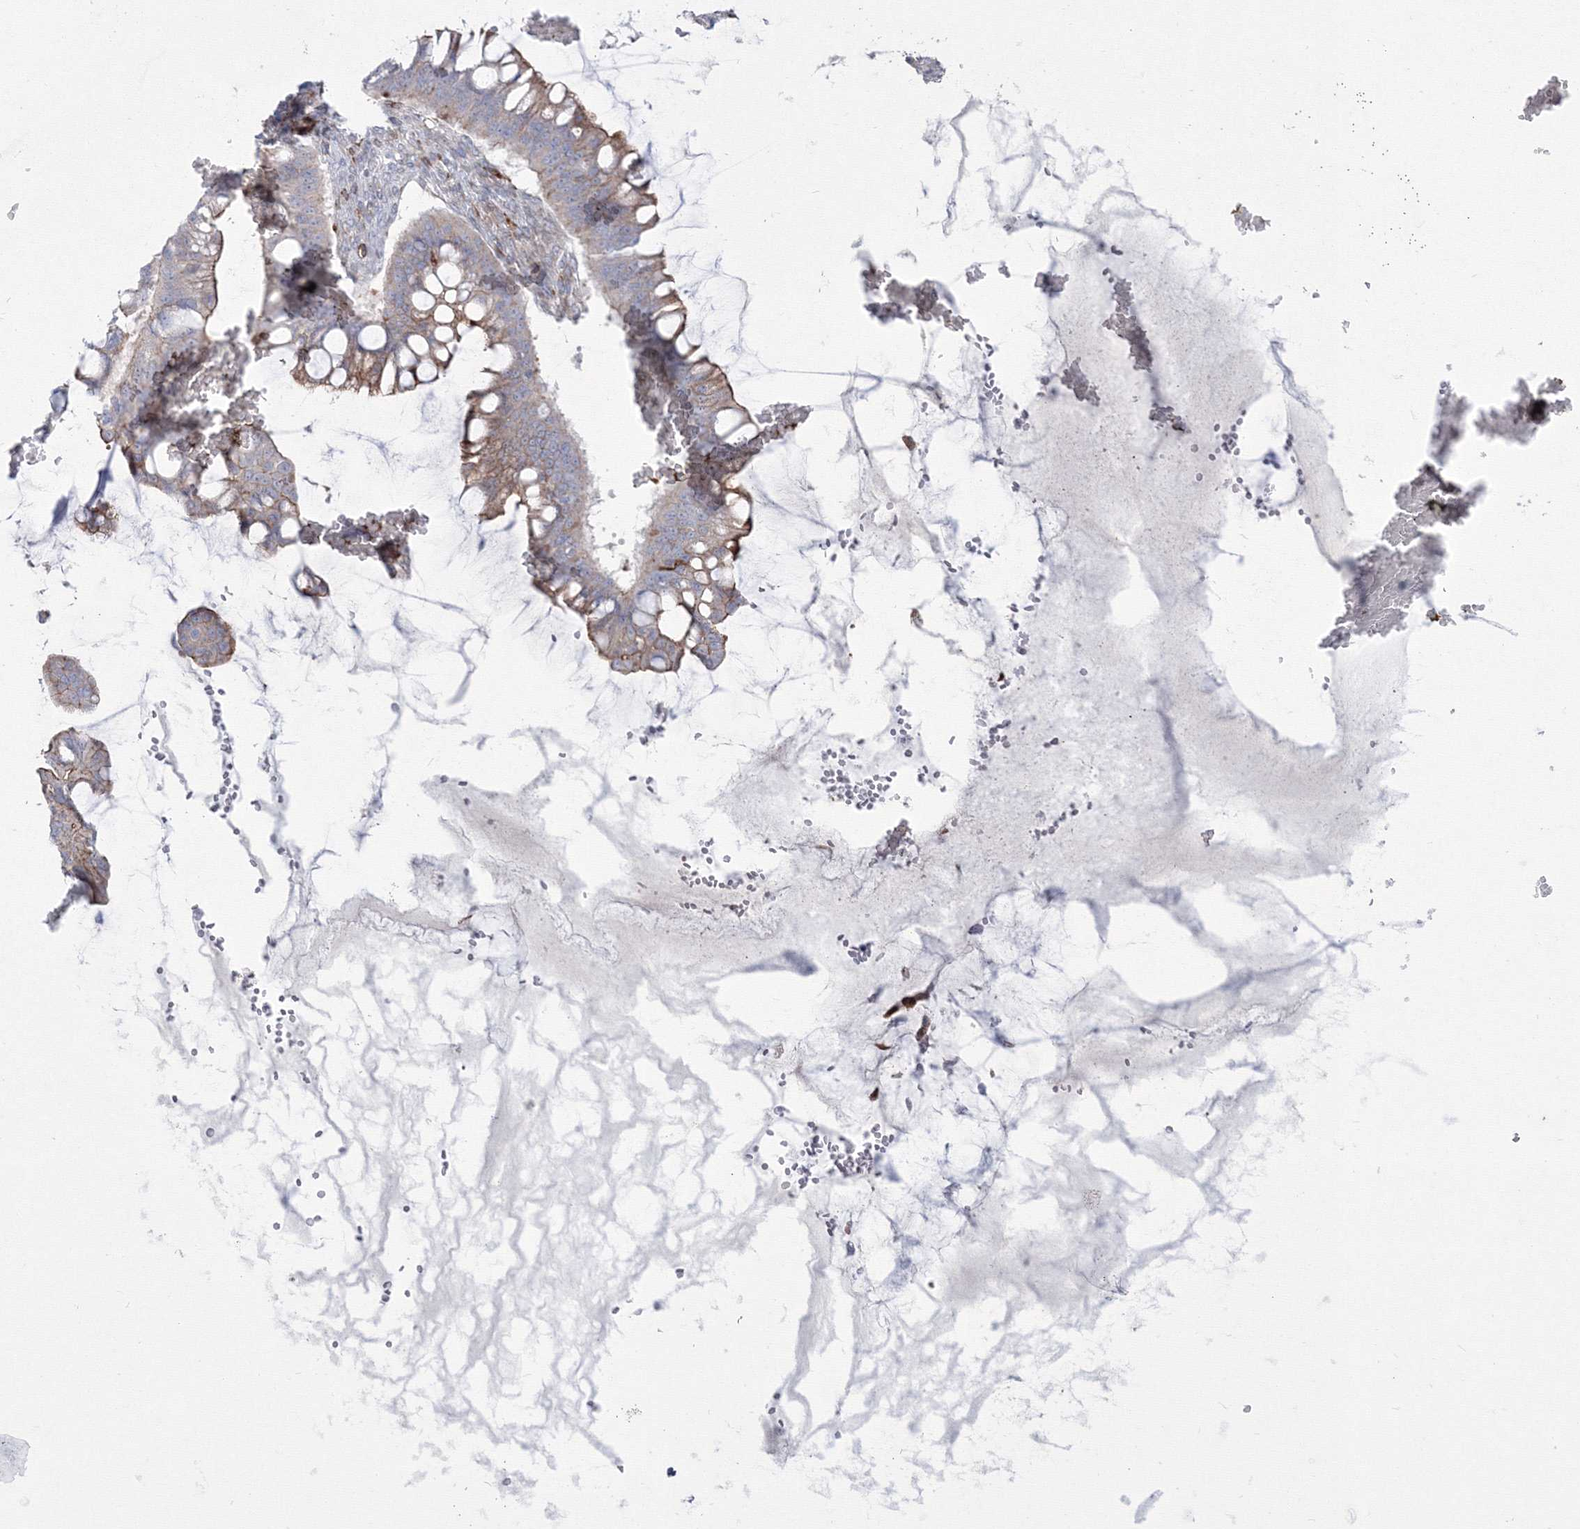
{"staining": {"intensity": "moderate", "quantity": "25%-75%", "location": "cytoplasmic/membranous"}, "tissue": "ovarian cancer", "cell_type": "Tumor cells", "image_type": "cancer", "snomed": [{"axis": "morphology", "description": "Cystadenocarcinoma, mucinous, NOS"}, {"axis": "topography", "description": "Ovary"}], "caption": "Tumor cells display medium levels of moderate cytoplasmic/membranous positivity in approximately 25%-75% of cells in ovarian cancer (mucinous cystadenocarcinoma). The staining is performed using DAB brown chromogen to label protein expression. The nuclei are counter-stained blue using hematoxylin.", "gene": "HYAL2", "patient": {"sex": "female", "age": 73}}